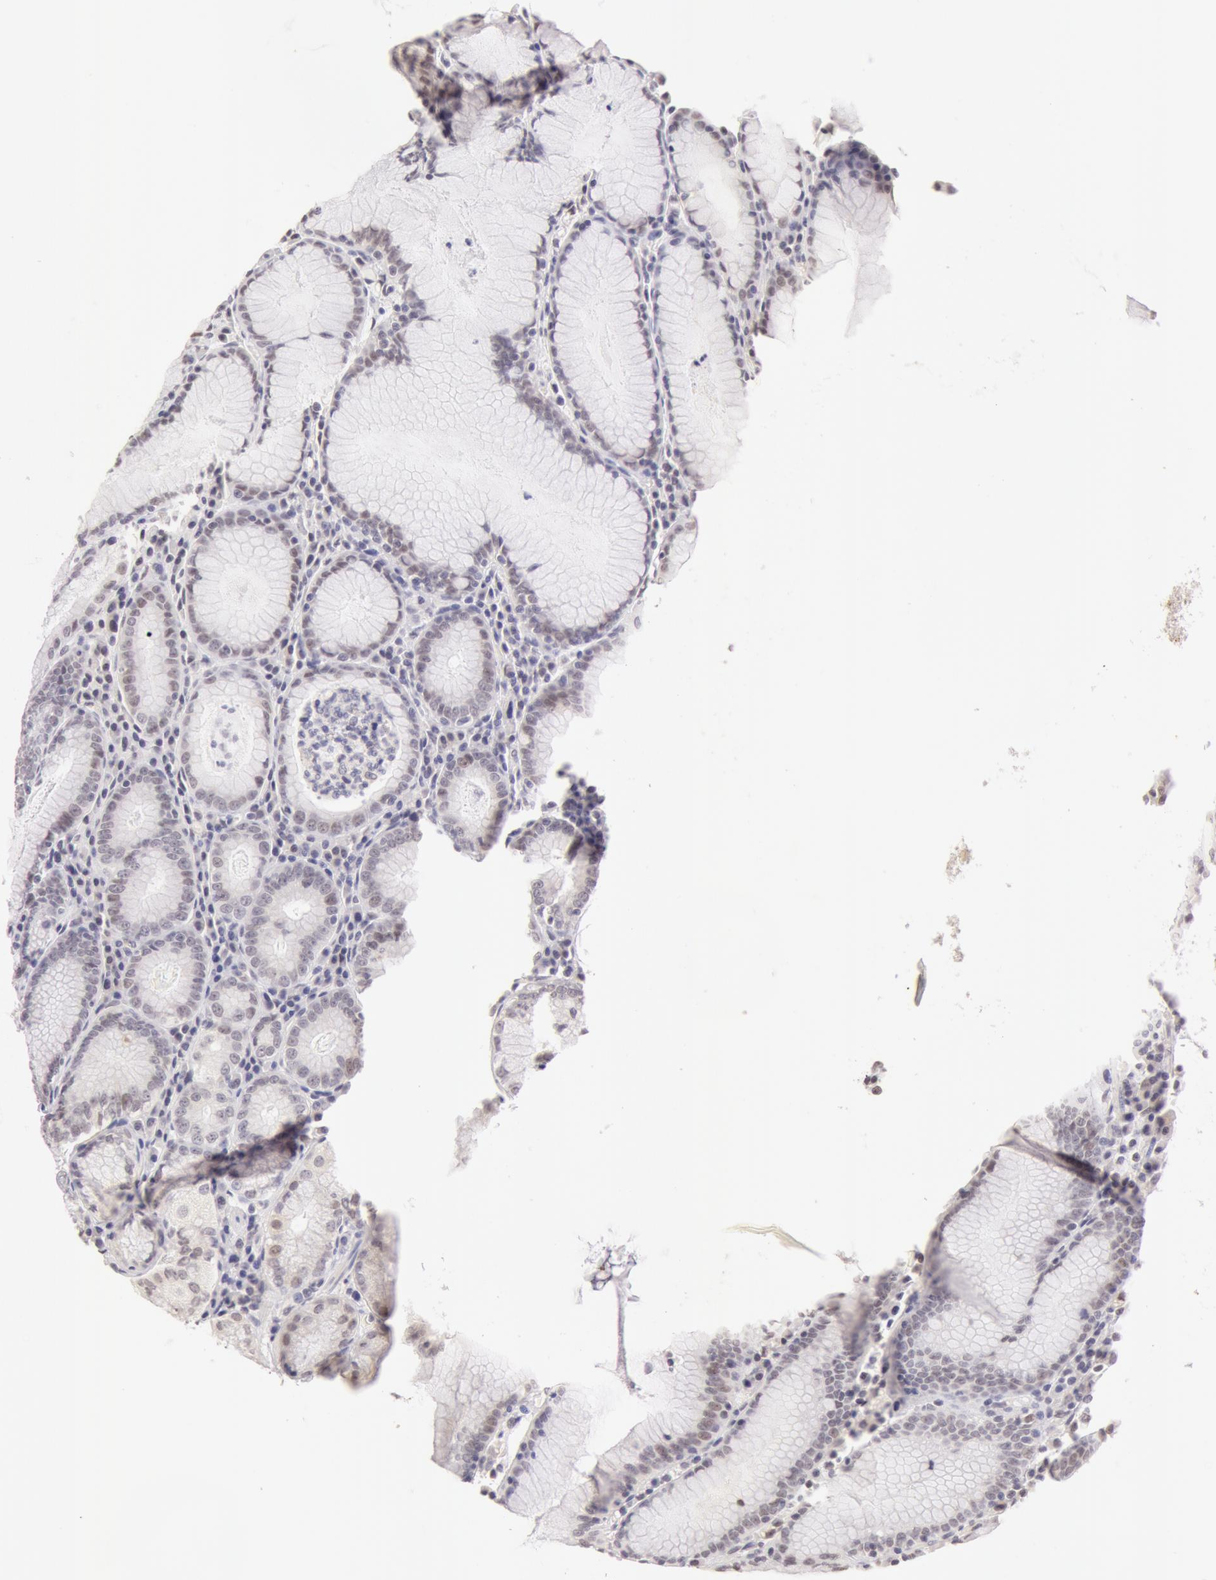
{"staining": {"intensity": "negative", "quantity": "none", "location": "none"}, "tissue": "stomach", "cell_type": "Glandular cells", "image_type": "normal", "snomed": [{"axis": "morphology", "description": "Normal tissue, NOS"}, {"axis": "topography", "description": "Stomach, lower"}], "caption": "The immunohistochemistry (IHC) micrograph has no significant staining in glandular cells of stomach.", "gene": "ZNF597", "patient": {"sex": "female", "age": 43}}